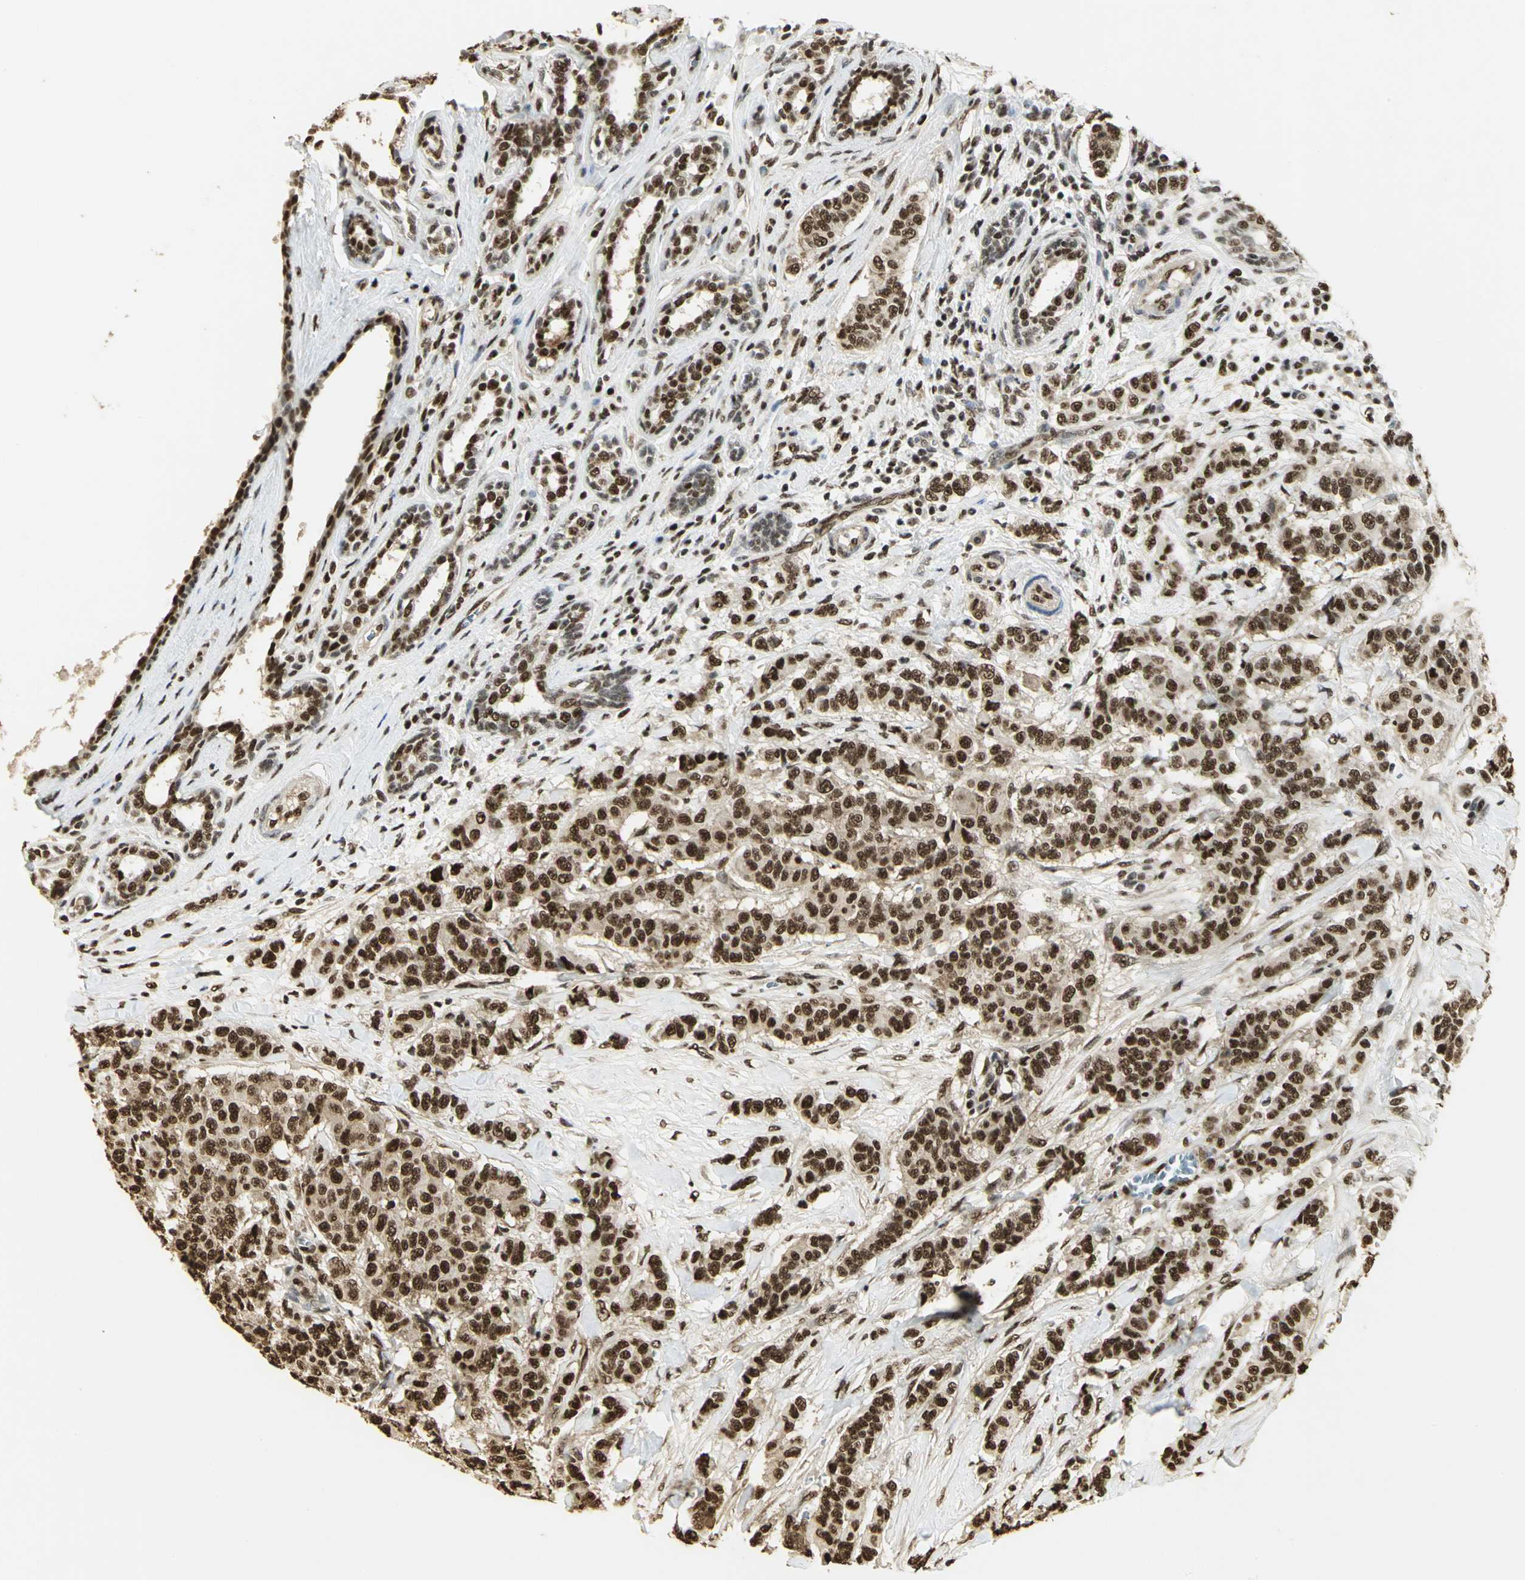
{"staining": {"intensity": "strong", "quantity": ">75%", "location": "cytoplasmic/membranous,nuclear"}, "tissue": "breast cancer", "cell_type": "Tumor cells", "image_type": "cancer", "snomed": [{"axis": "morphology", "description": "Duct carcinoma"}, {"axis": "topography", "description": "Breast"}], "caption": "Brown immunohistochemical staining in breast cancer (intraductal carcinoma) exhibits strong cytoplasmic/membranous and nuclear expression in about >75% of tumor cells. The staining was performed using DAB (3,3'-diaminobenzidine), with brown indicating positive protein expression. Nuclei are stained blue with hematoxylin.", "gene": "SET", "patient": {"sex": "female", "age": 40}}